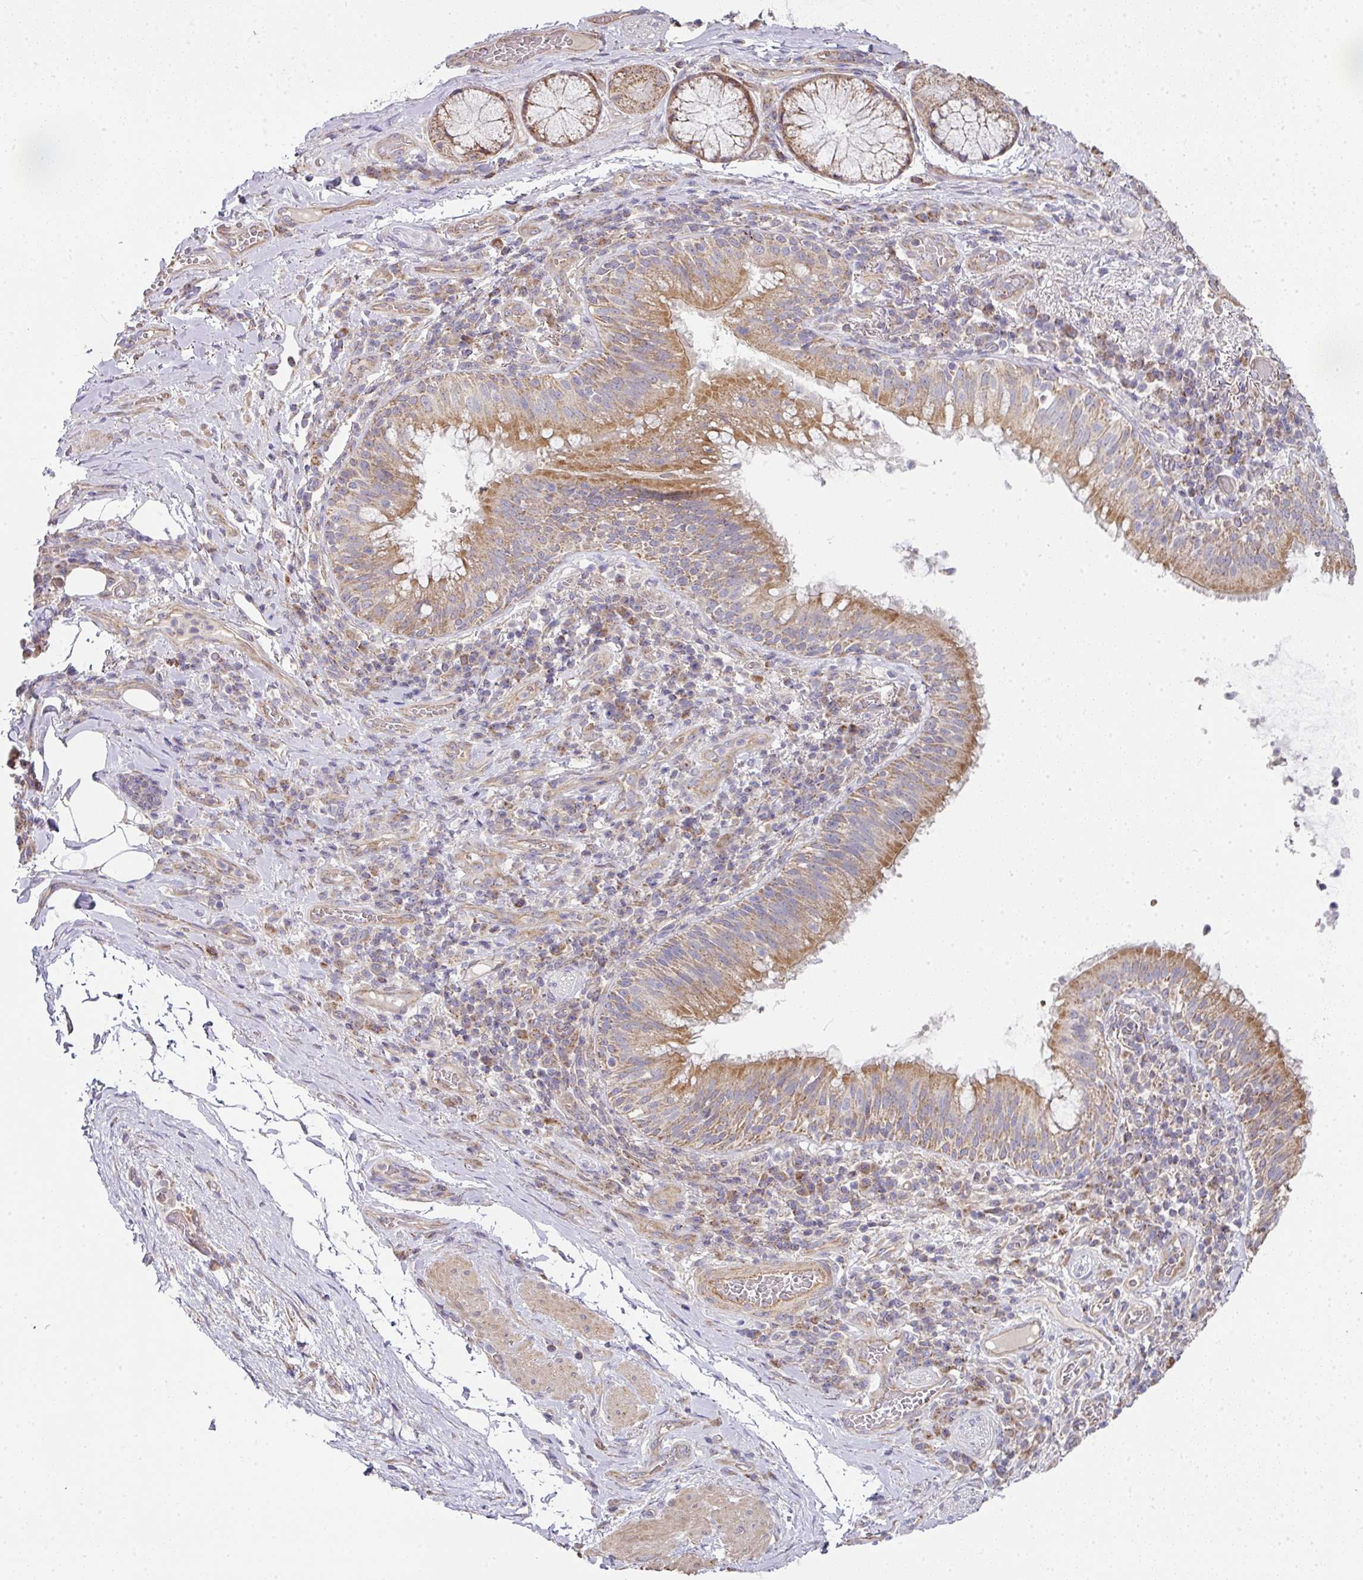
{"staining": {"intensity": "moderate", "quantity": "25%-75%", "location": "cytoplasmic/membranous"}, "tissue": "bronchus", "cell_type": "Respiratory epithelial cells", "image_type": "normal", "snomed": [{"axis": "morphology", "description": "Normal tissue, NOS"}, {"axis": "topography", "description": "Cartilage tissue"}, {"axis": "topography", "description": "Bronchus"}], "caption": "Immunohistochemistry (IHC) image of normal bronchus: human bronchus stained using IHC demonstrates medium levels of moderate protein expression localized specifically in the cytoplasmic/membranous of respiratory epithelial cells, appearing as a cytoplasmic/membranous brown color.", "gene": "STK35", "patient": {"sex": "male", "age": 56}}